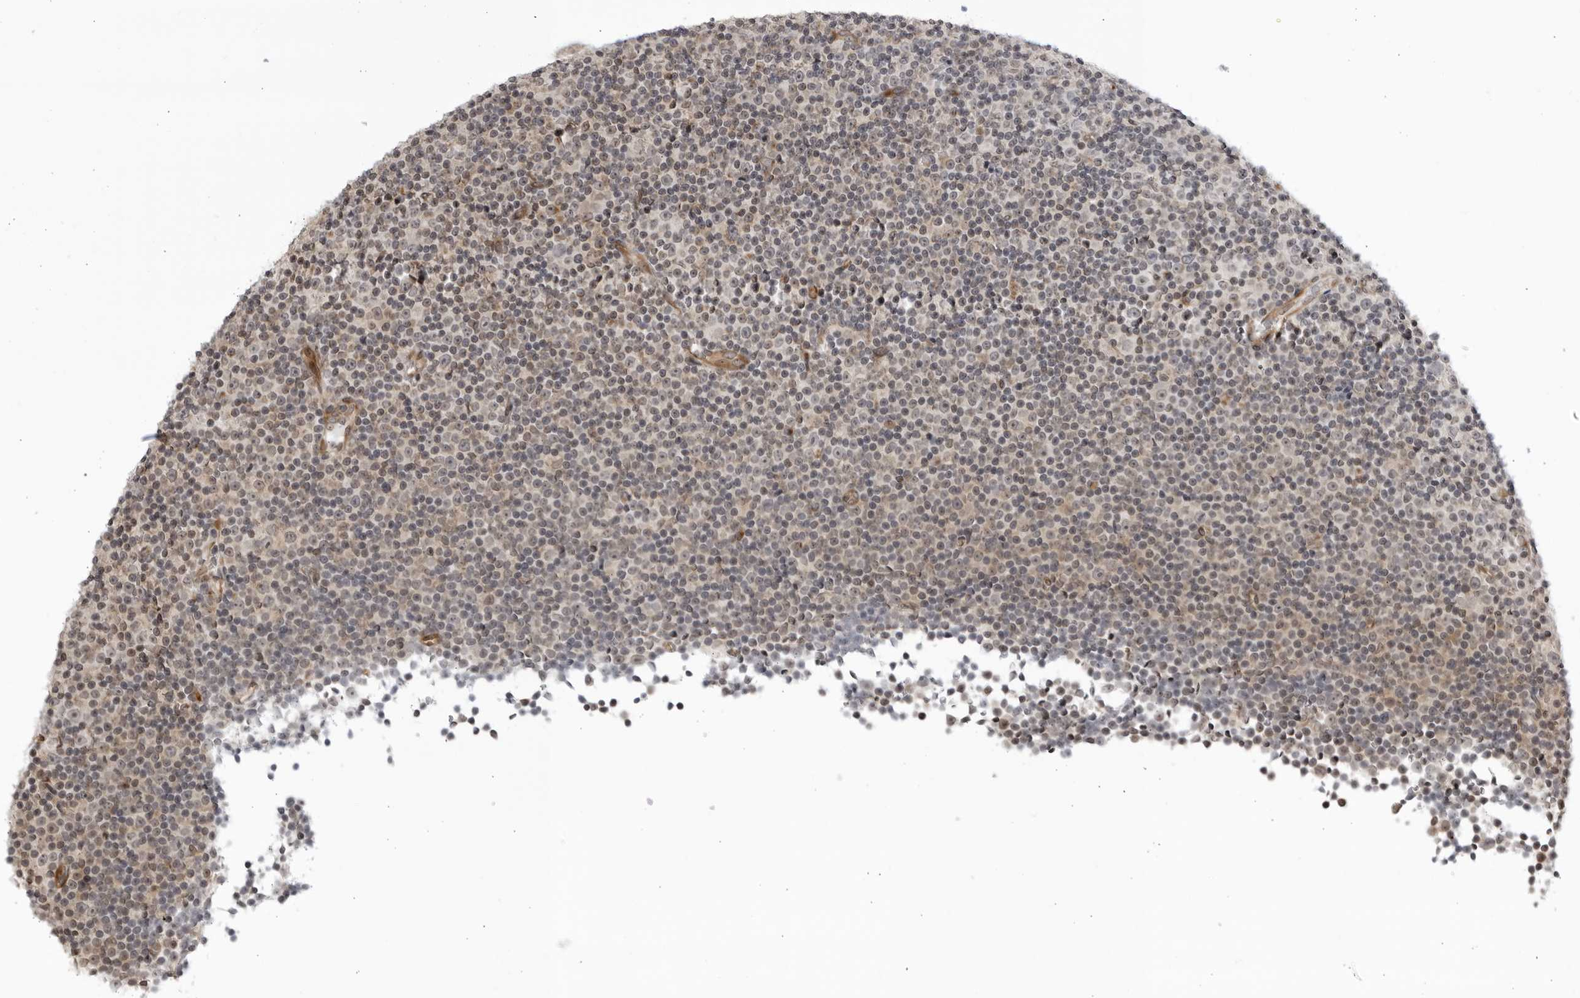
{"staining": {"intensity": "weak", "quantity": "<25%", "location": "cytoplasmic/membranous"}, "tissue": "lymphoma", "cell_type": "Tumor cells", "image_type": "cancer", "snomed": [{"axis": "morphology", "description": "Malignant lymphoma, non-Hodgkin's type, Low grade"}, {"axis": "topography", "description": "Lymph node"}], "caption": "Micrograph shows no significant protein positivity in tumor cells of low-grade malignant lymphoma, non-Hodgkin's type.", "gene": "CNBD1", "patient": {"sex": "female", "age": 67}}